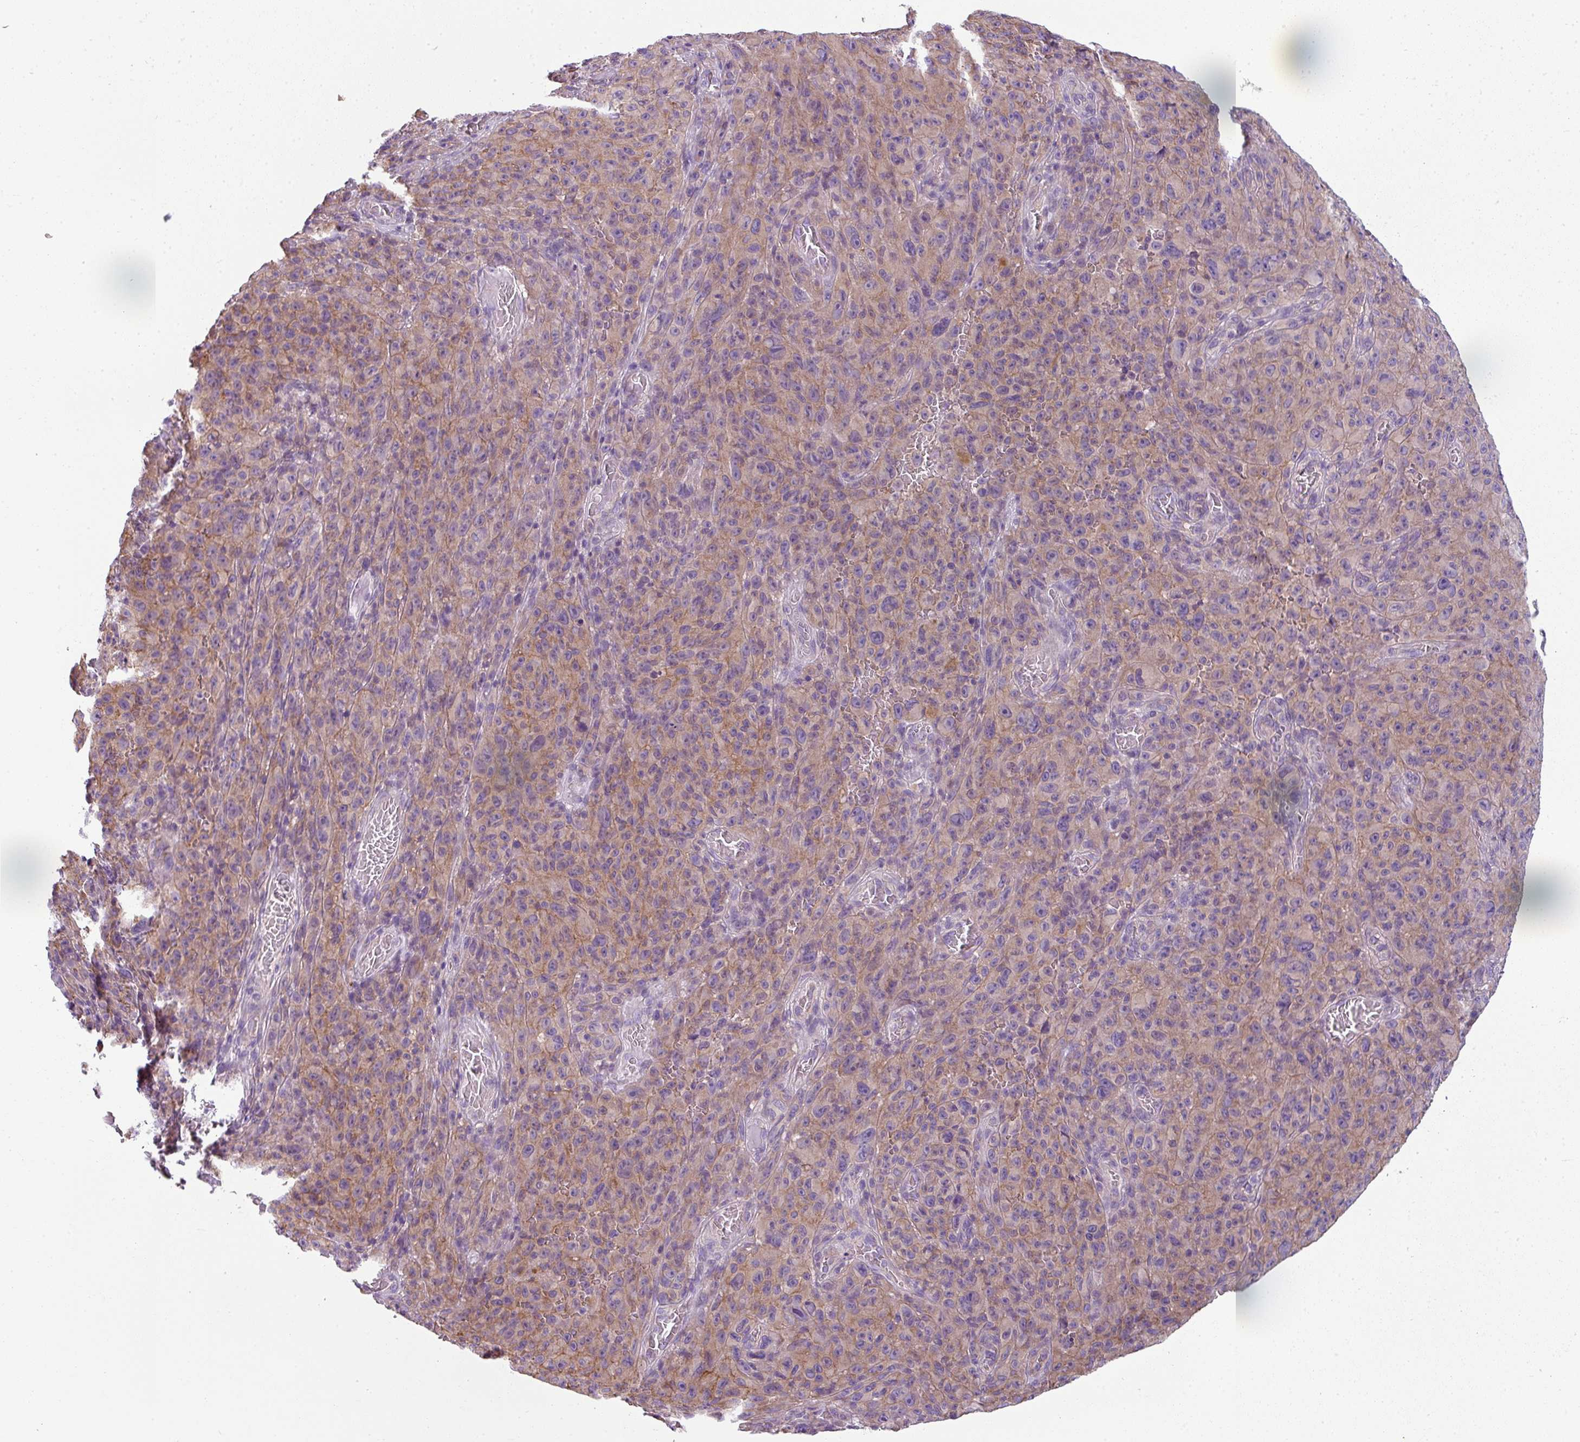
{"staining": {"intensity": "weak", "quantity": "25%-75%", "location": "cytoplasmic/membranous"}, "tissue": "melanoma", "cell_type": "Tumor cells", "image_type": "cancer", "snomed": [{"axis": "morphology", "description": "Malignant melanoma, NOS"}, {"axis": "topography", "description": "Skin"}], "caption": "High-magnification brightfield microscopy of melanoma stained with DAB (brown) and counterstained with hematoxylin (blue). tumor cells exhibit weak cytoplasmic/membranous expression is appreciated in approximately25%-75% of cells.", "gene": "PALS2", "patient": {"sex": "female", "age": 82}}